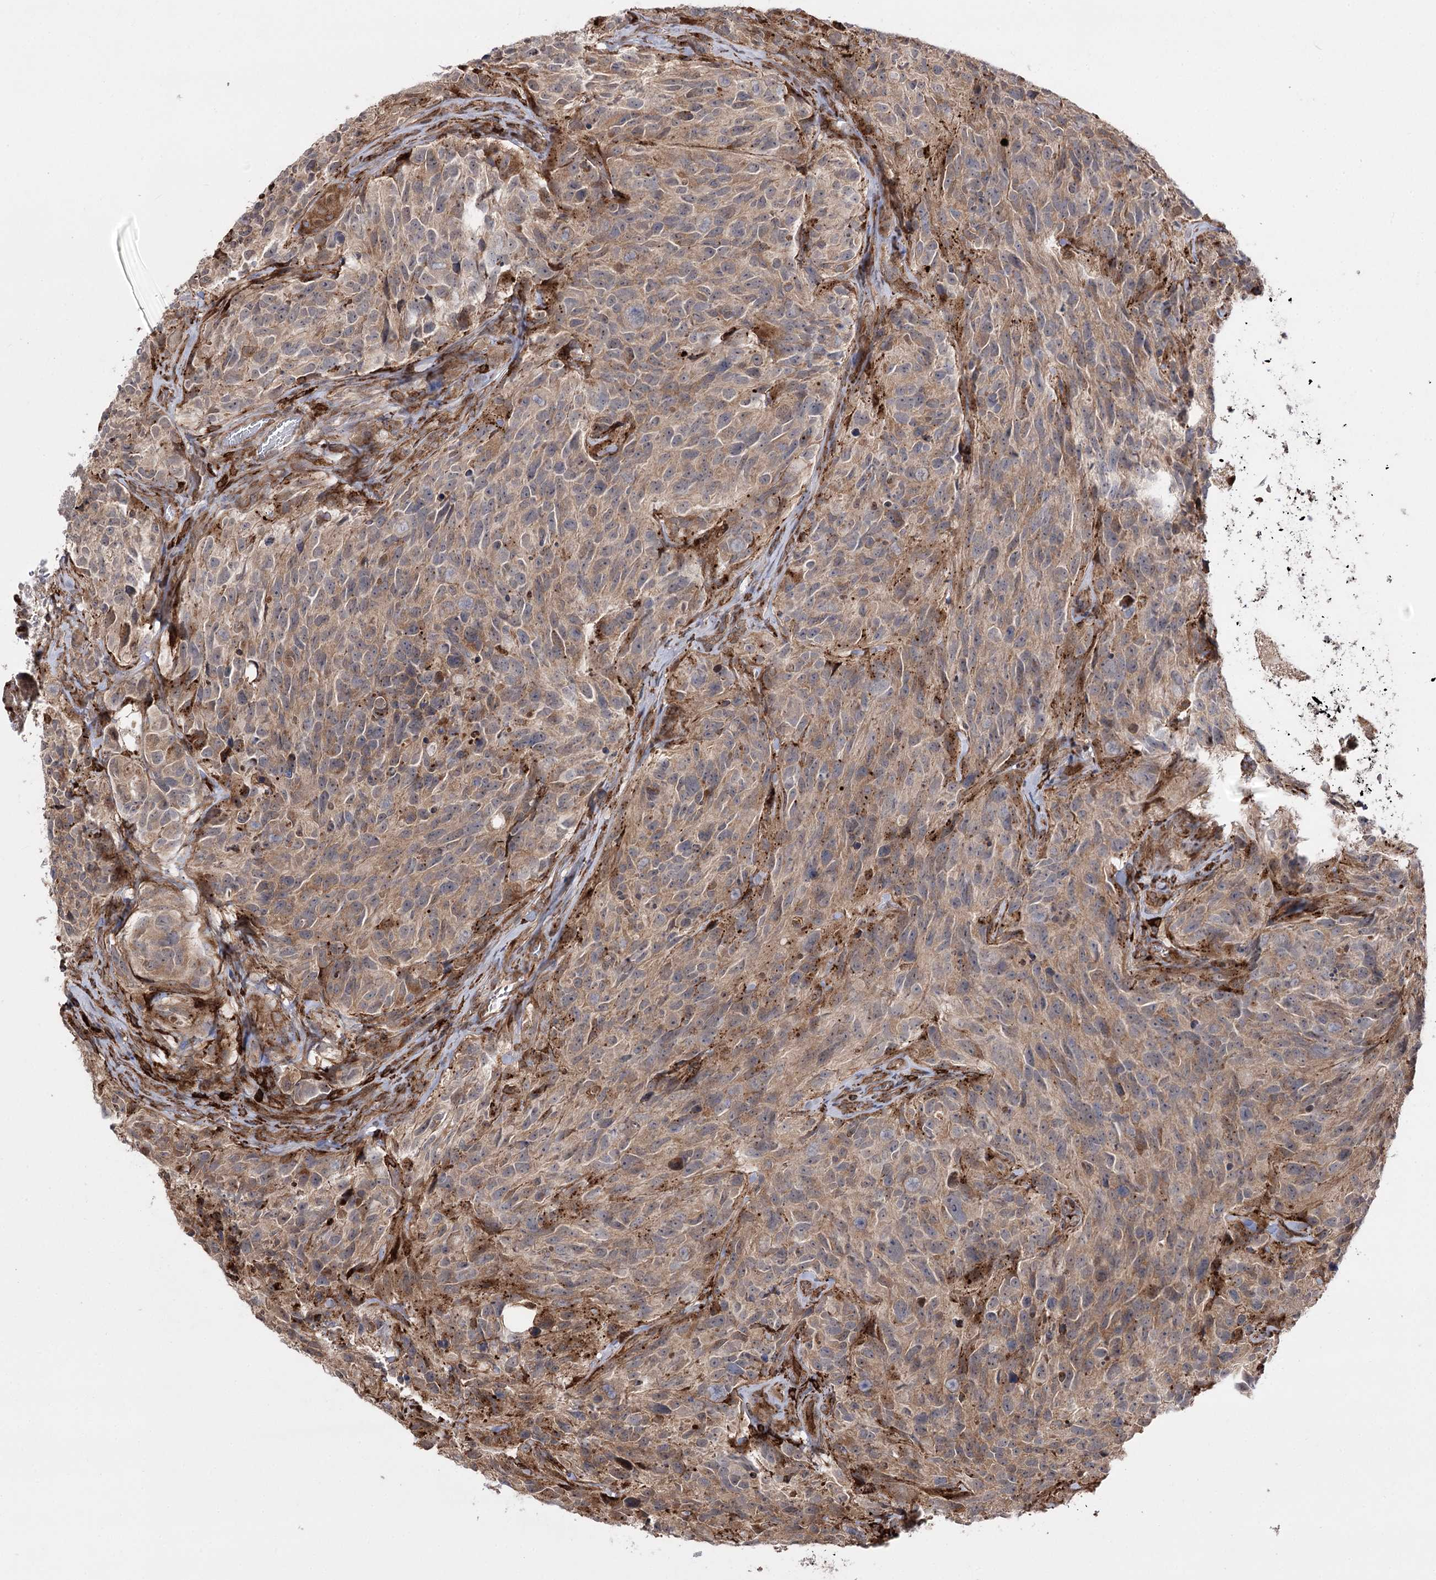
{"staining": {"intensity": "moderate", "quantity": ">75%", "location": "cytoplasmic/membranous"}, "tissue": "glioma", "cell_type": "Tumor cells", "image_type": "cancer", "snomed": [{"axis": "morphology", "description": "Glioma, malignant, High grade"}, {"axis": "topography", "description": "Brain"}], "caption": "Protein positivity by immunohistochemistry (IHC) reveals moderate cytoplasmic/membranous positivity in approximately >75% of tumor cells in glioma.", "gene": "FANCL", "patient": {"sex": "male", "age": 69}}